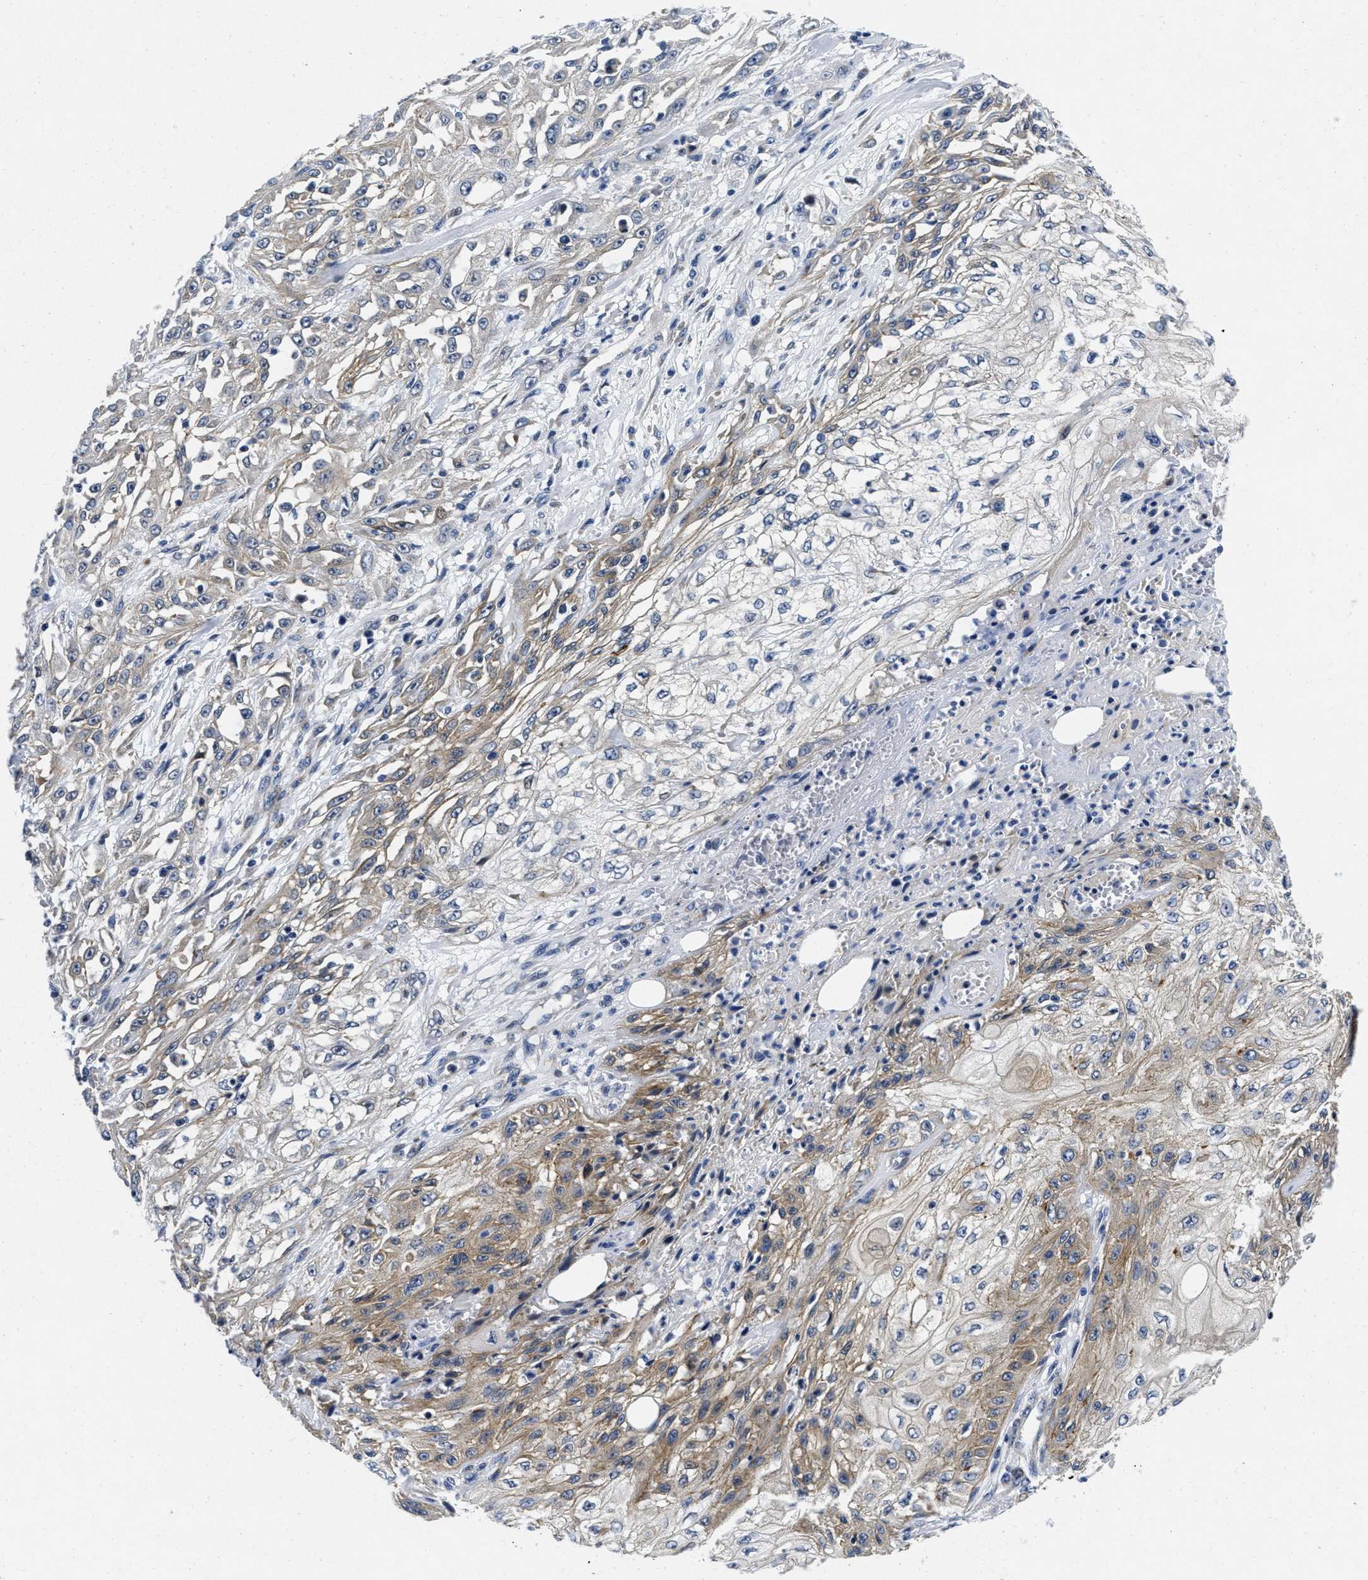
{"staining": {"intensity": "weak", "quantity": "25%-75%", "location": "cytoplasmic/membranous"}, "tissue": "skin cancer", "cell_type": "Tumor cells", "image_type": "cancer", "snomed": [{"axis": "morphology", "description": "Squamous cell carcinoma, NOS"}, {"axis": "morphology", "description": "Squamous cell carcinoma, metastatic, NOS"}, {"axis": "topography", "description": "Skin"}, {"axis": "topography", "description": "Lymph node"}], "caption": "Protein analysis of skin cancer (squamous cell carcinoma) tissue demonstrates weak cytoplasmic/membranous expression in approximately 25%-75% of tumor cells. The protein is shown in brown color, while the nuclei are stained blue.", "gene": "LAD1", "patient": {"sex": "male", "age": 75}}